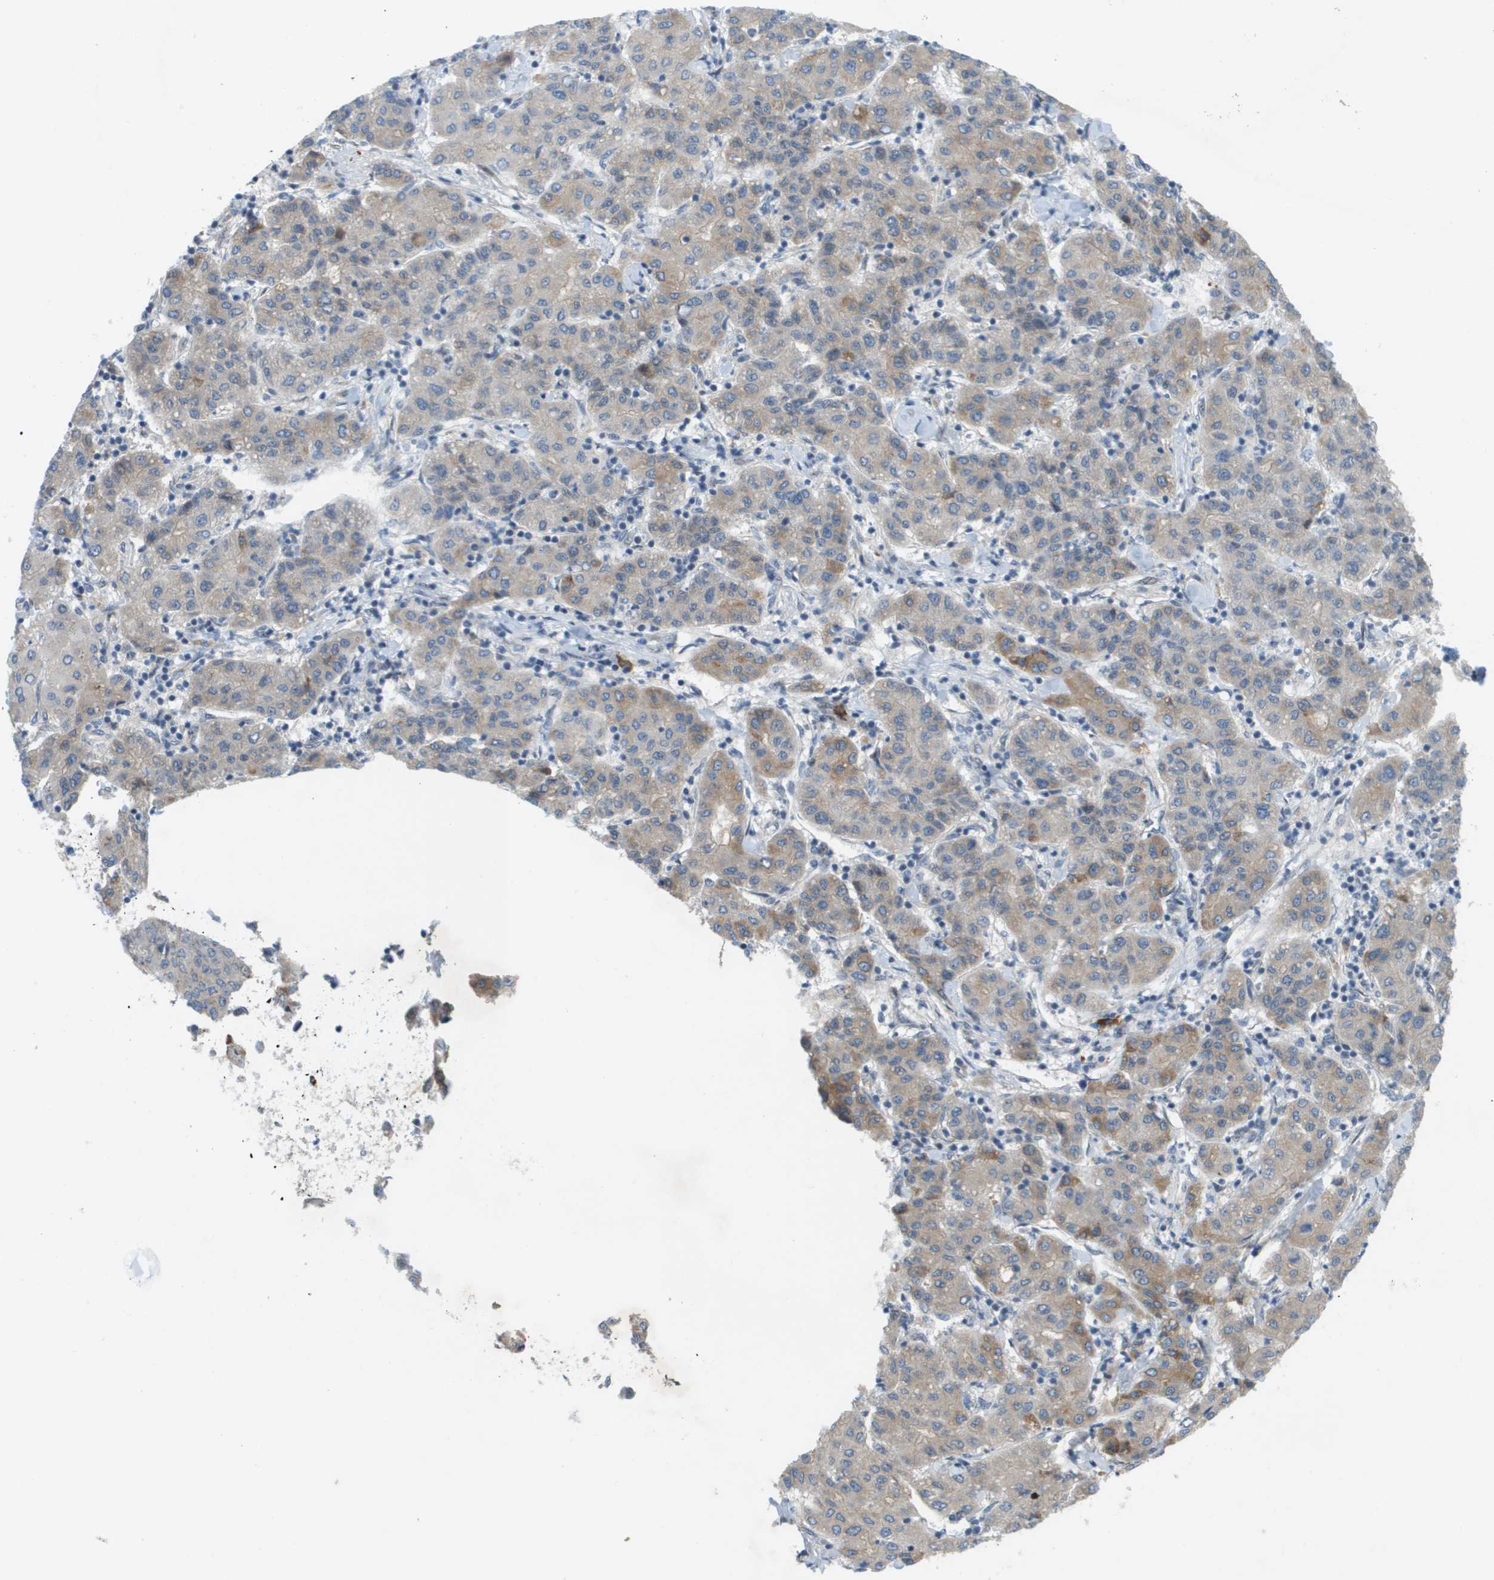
{"staining": {"intensity": "weak", "quantity": ">75%", "location": "cytoplasmic/membranous"}, "tissue": "liver cancer", "cell_type": "Tumor cells", "image_type": "cancer", "snomed": [{"axis": "morphology", "description": "Carcinoma, Hepatocellular, NOS"}, {"axis": "topography", "description": "Liver"}], "caption": "Immunohistochemistry (IHC) staining of liver hepatocellular carcinoma, which displays low levels of weak cytoplasmic/membranous positivity in about >75% of tumor cells indicating weak cytoplasmic/membranous protein staining. The staining was performed using DAB (brown) for protein detection and nuclei were counterstained in hematoxylin (blue).", "gene": "CACNB4", "patient": {"sex": "male", "age": 65}}